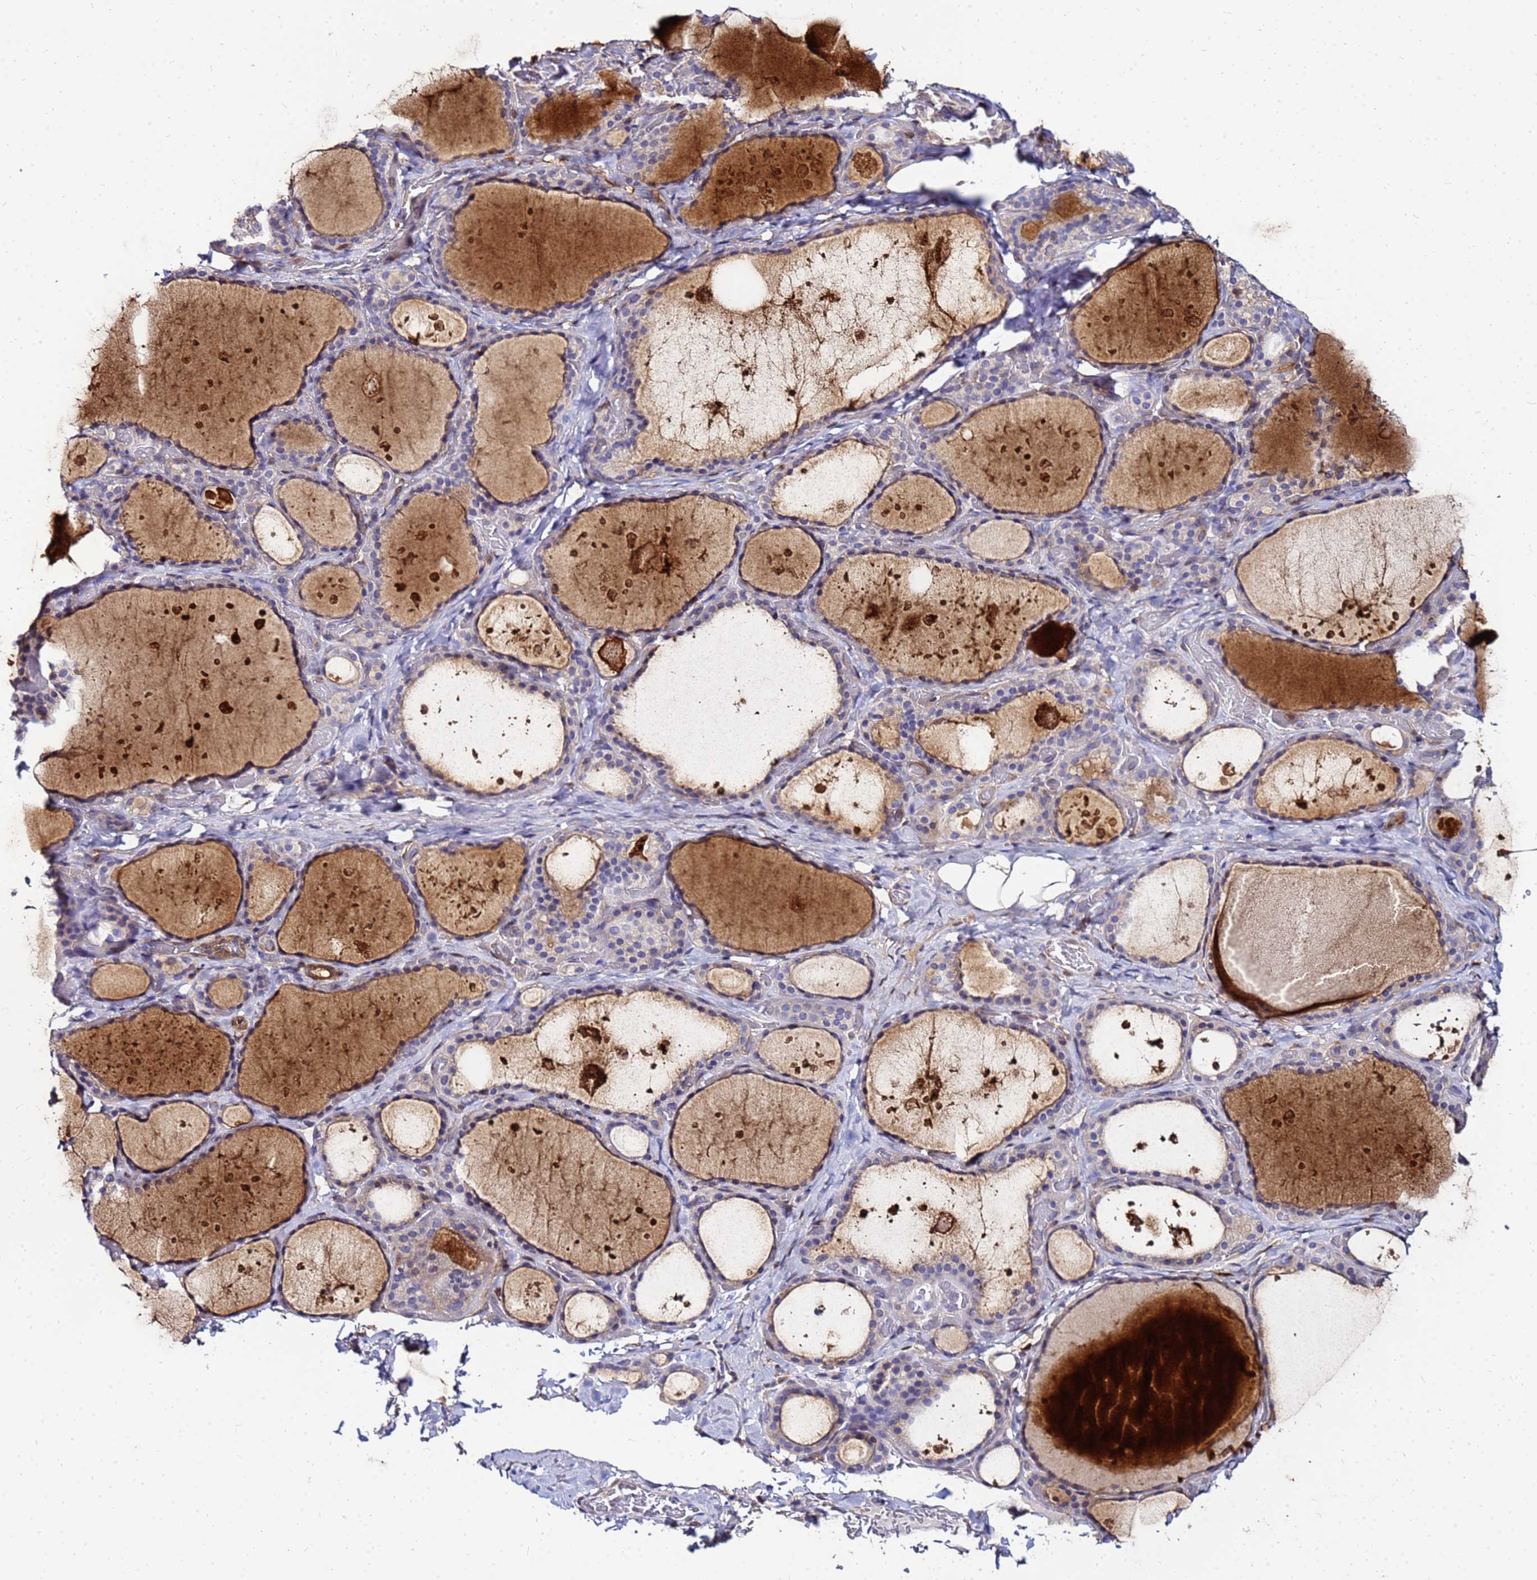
{"staining": {"intensity": "weak", "quantity": "<25%", "location": "cytoplasmic/membranous"}, "tissue": "thyroid gland", "cell_type": "Glandular cells", "image_type": "normal", "snomed": [{"axis": "morphology", "description": "Normal tissue, NOS"}, {"axis": "topography", "description": "Thyroid gland"}], "caption": "A high-resolution image shows immunohistochemistry staining of unremarkable thyroid gland, which exhibits no significant staining in glandular cells.", "gene": "DBNDD2", "patient": {"sex": "female", "age": 44}}